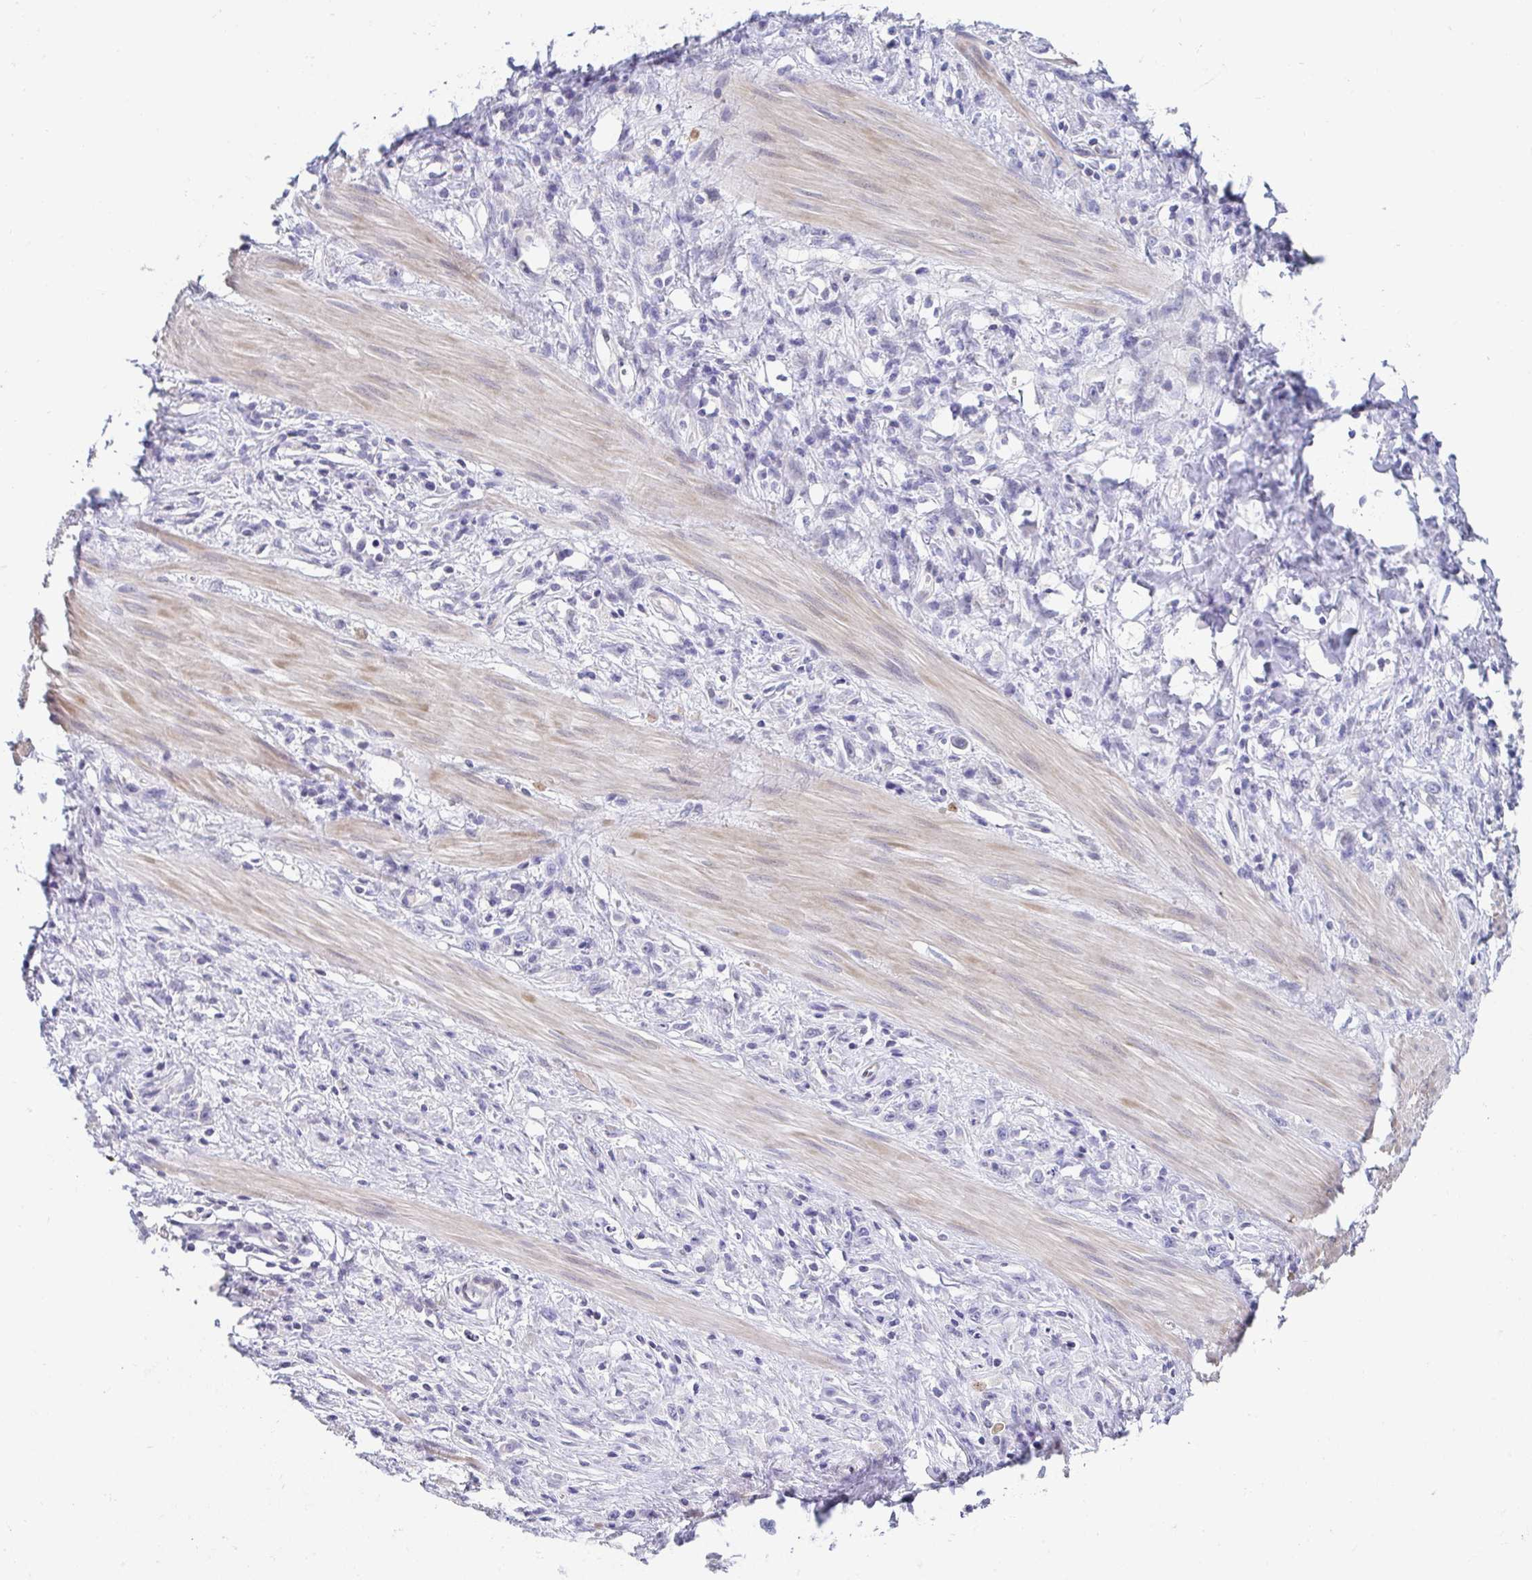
{"staining": {"intensity": "negative", "quantity": "none", "location": "none"}, "tissue": "stomach cancer", "cell_type": "Tumor cells", "image_type": "cancer", "snomed": [{"axis": "morphology", "description": "Adenocarcinoma, NOS"}, {"axis": "topography", "description": "Stomach"}], "caption": "There is no significant staining in tumor cells of stomach cancer.", "gene": "AKAP14", "patient": {"sex": "male", "age": 47}}